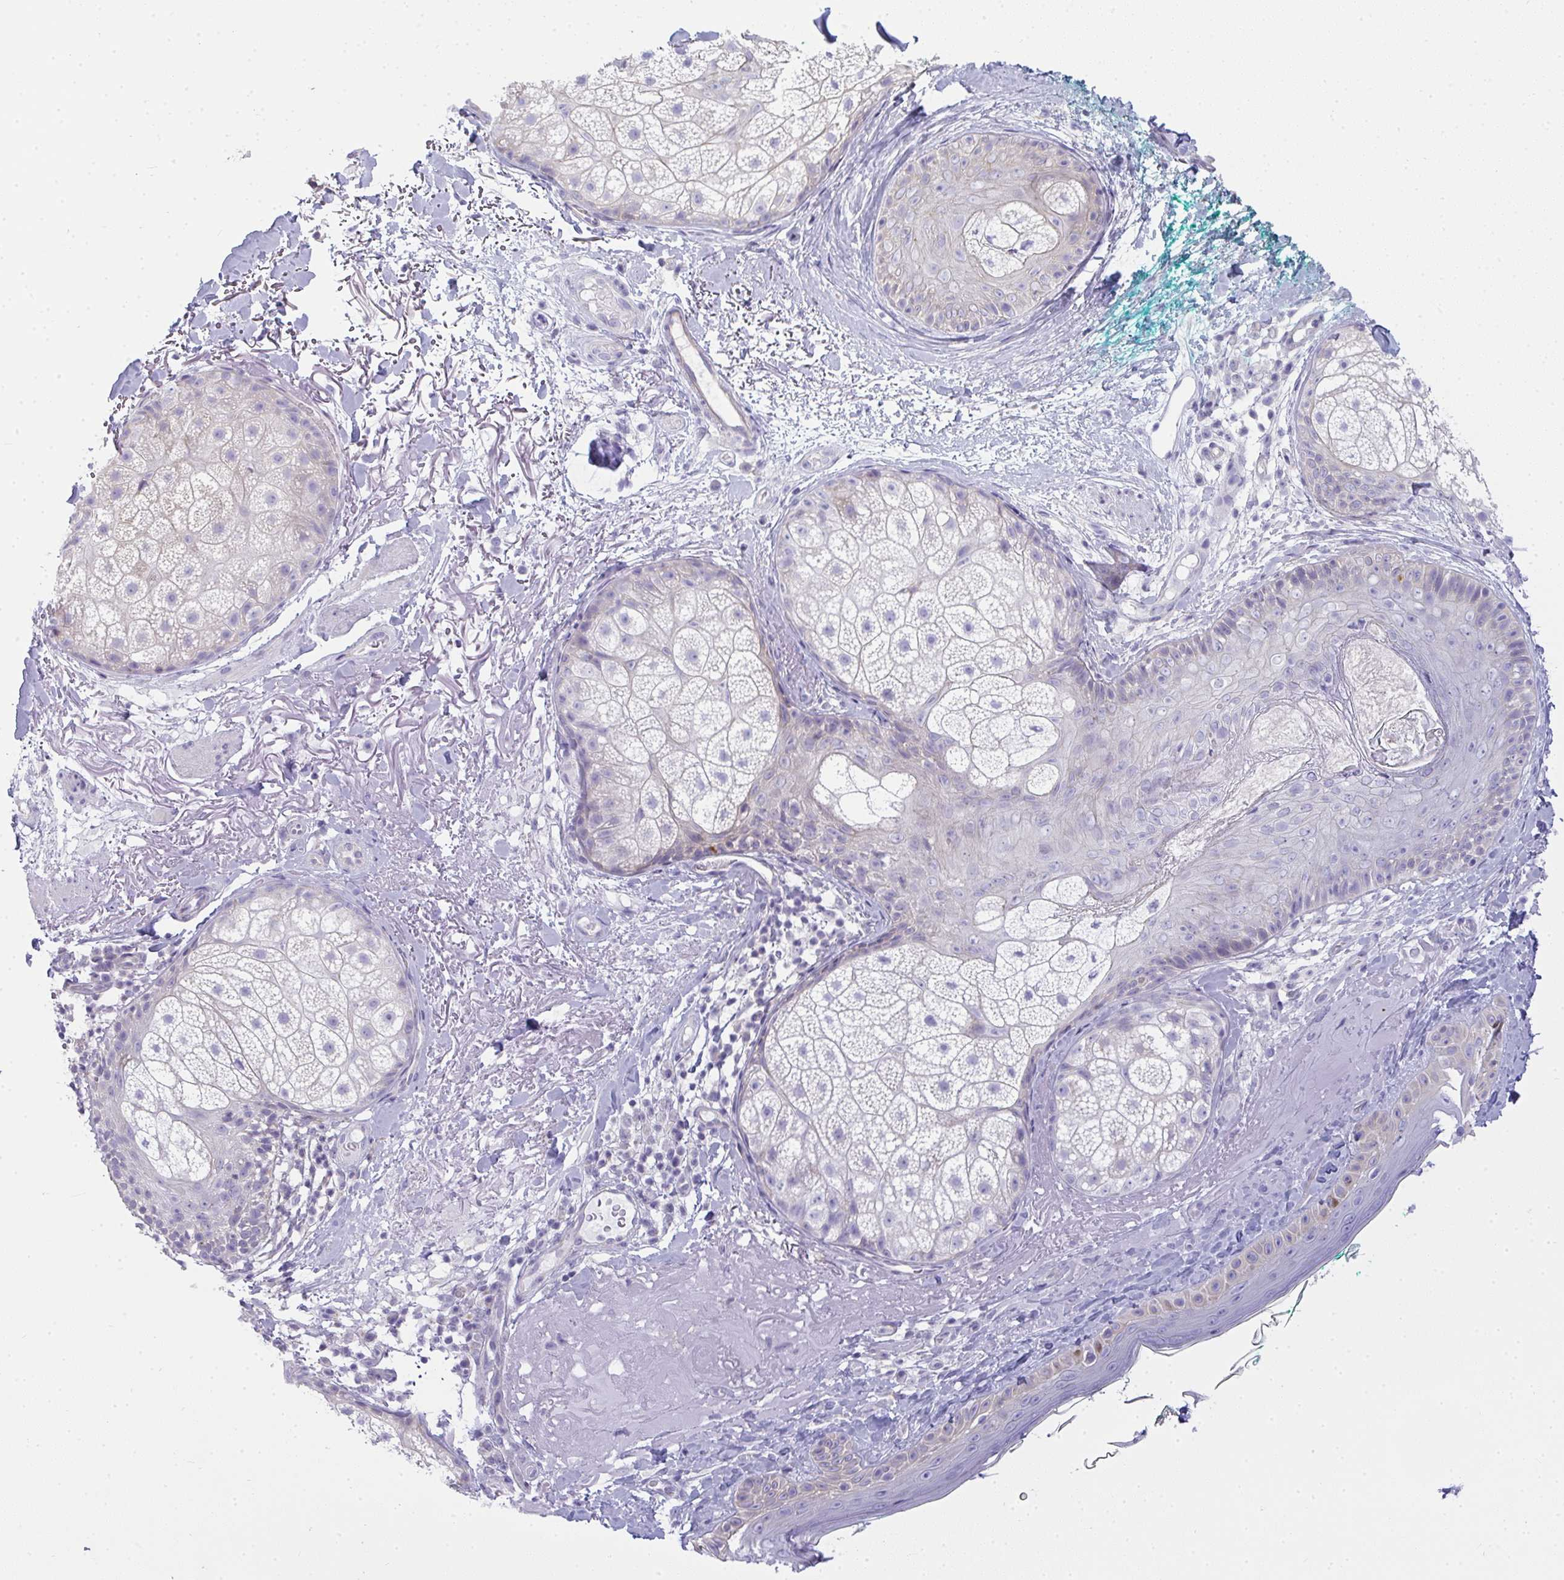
{"staining": {"intensity": "negative", "quantity": "none", "location": "none"}, "tissue": "skin", "cell_type": "Fibroblasts", "image_type": "normal", "snomed": [{"axis": "morphology", "description": "Normal tissue, NOS"}, {"axis": "topography", "description": "Skin"}], "caption": "Protein analysis of benign skin demonstrates no significant expression in fibroblasts.", "gene": "GSDMB", "patient": {"sex": "male", "age": 73}}